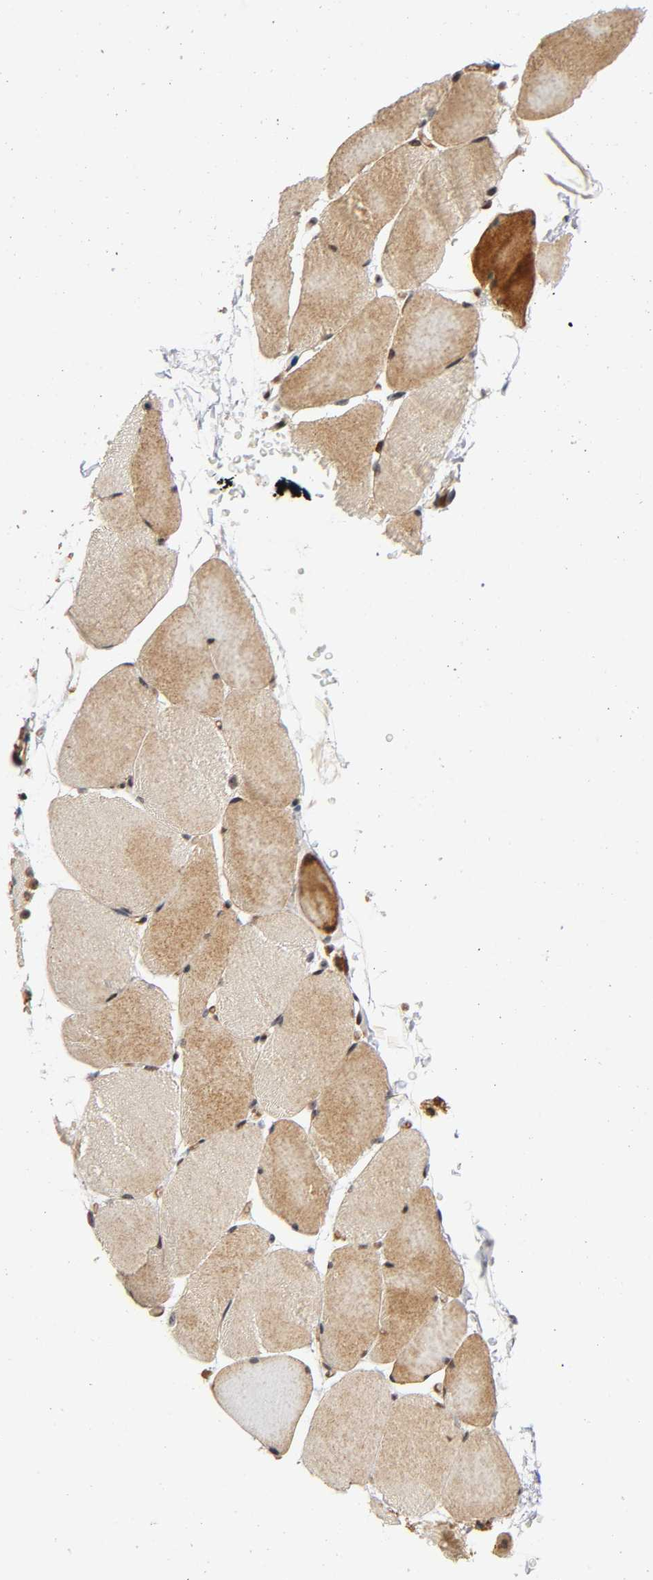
{"staining": {"intensity": "moderate", "quantity": ">75%", "location": "cytoplasmic/membranous,nuclear"}, "tissue": "skeletal muscle", "cell_type": "Myocytes", "image_type": "normal", "snomed": [{"axis": "morphology", "description": "Normal tissue, NOS"}, {"axis": "topography", "description": "Skeletal muscle"}, {"axis": "topography", "description": "Parathyroid gland"}], "caption": "Immunohistochemistry histopathology image of unremarkable skeletal muscle: skeletal muscle stained using immunohistochemistry exhibits medium levels of moderate protein expression localized specifically in the cytoplasmic/membranous,nuclear of myocytes, appearing as a cytoplasmic/membranous,nuclear brown color.", "gene": "IQCJ", "patient": {"sex": "female", "age": 37}}